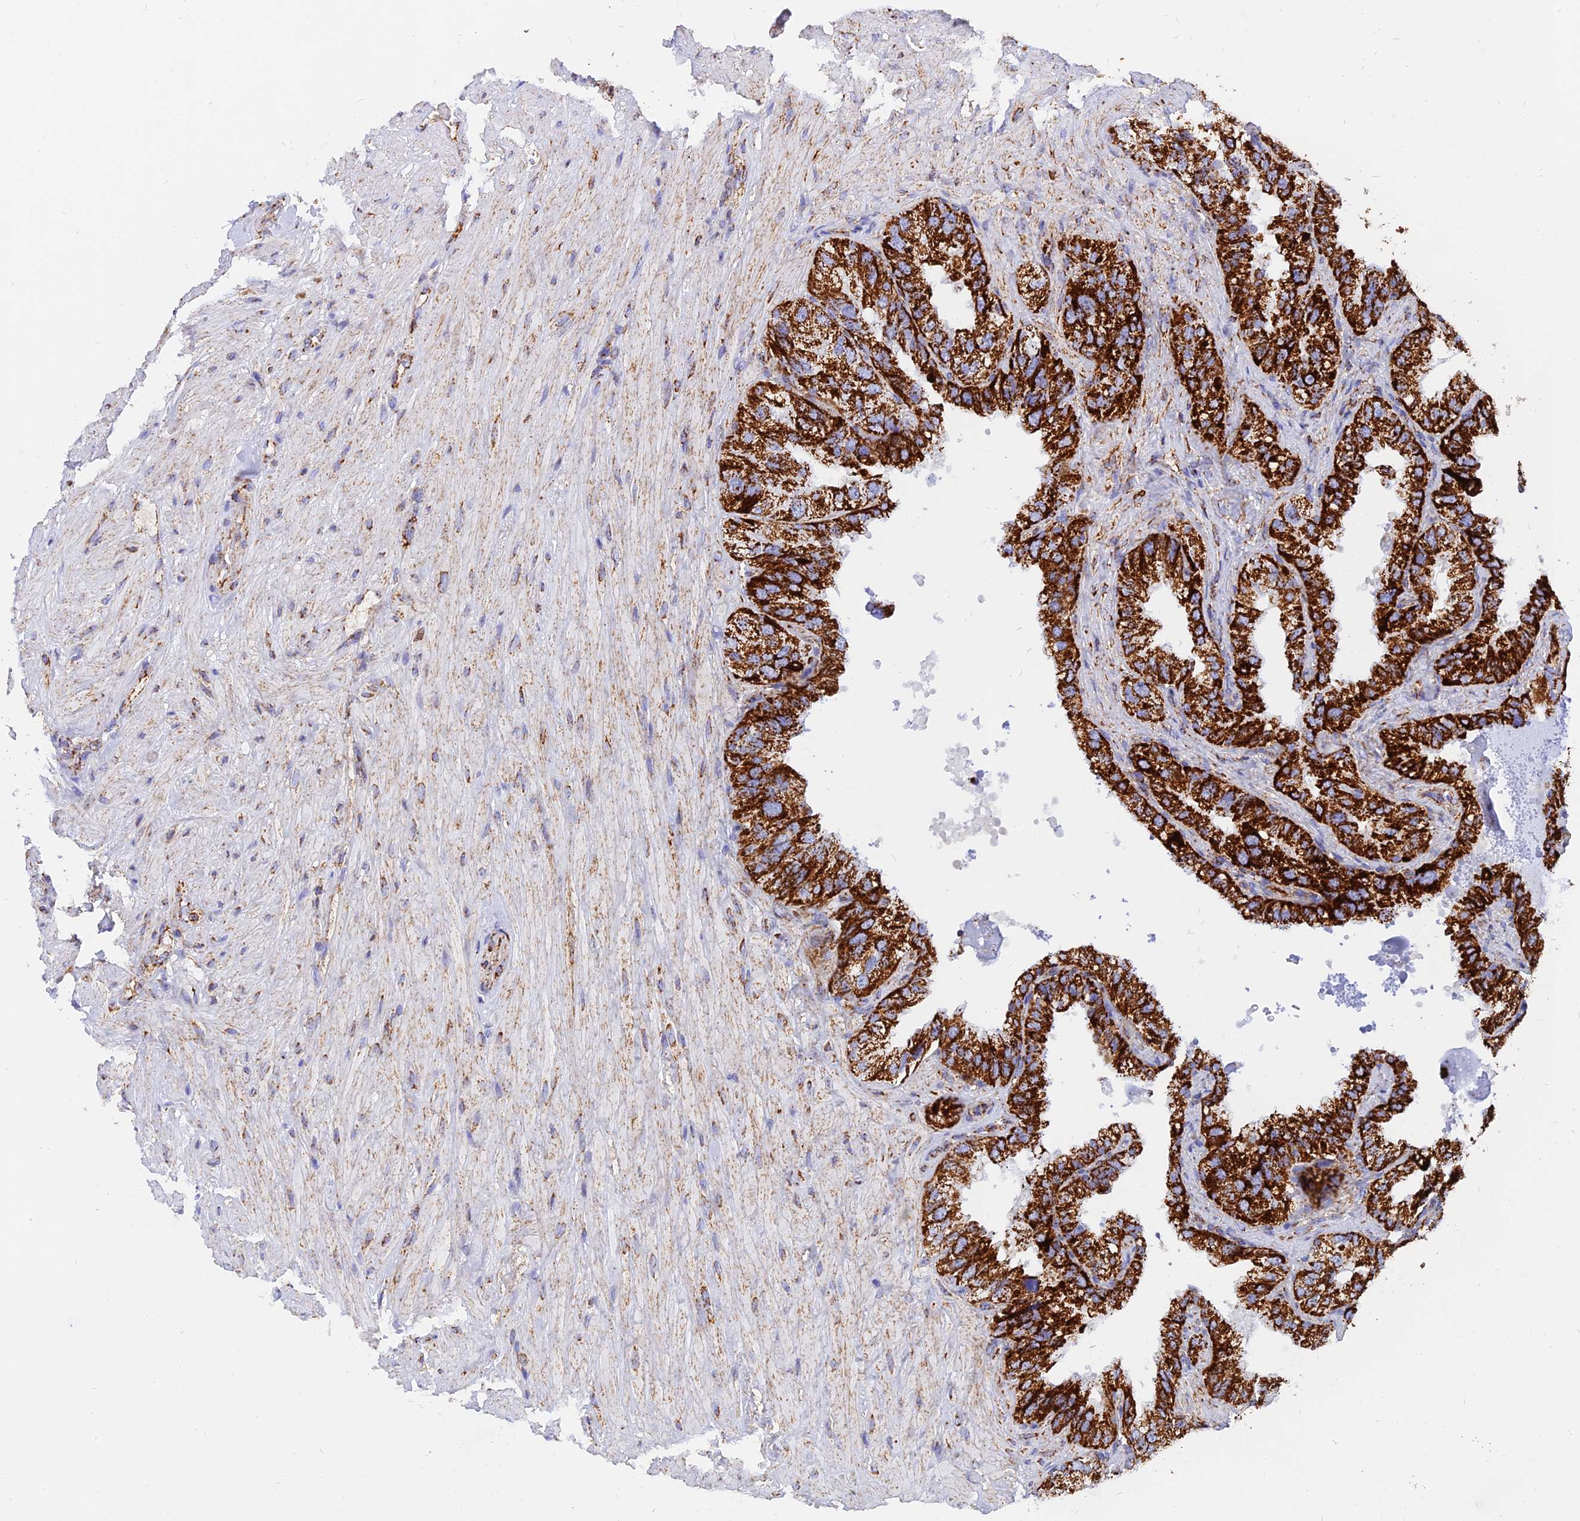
{"staining": {"intensity": "strong", "quantity": ">75%", "location": "cytoplasmic/membranous"}, "tissue": "seminal vesicle", "cell_type": "Glandular cells", "image_type": "normal", "snomed": [{"axis": "morphology", "description": "Normal tissue, NOS"}, {"axis": "topography", "description": "Seminal veicle"}], "caption": "DAB (3,3'-diaminobenzidine) immunohistochemical staining of normal seminal vesicle reveals strong cytoplasmic/membranous protein staining in about >75% of glandular cells. Using DAB (3,3'-diaminobenzidine) (brown) and hematoxylin (blue) stains, captured at high magnification using brightfield microscopy.", "gene": "NDUFB6", "patient": {"sex": "male", "age": 68}}